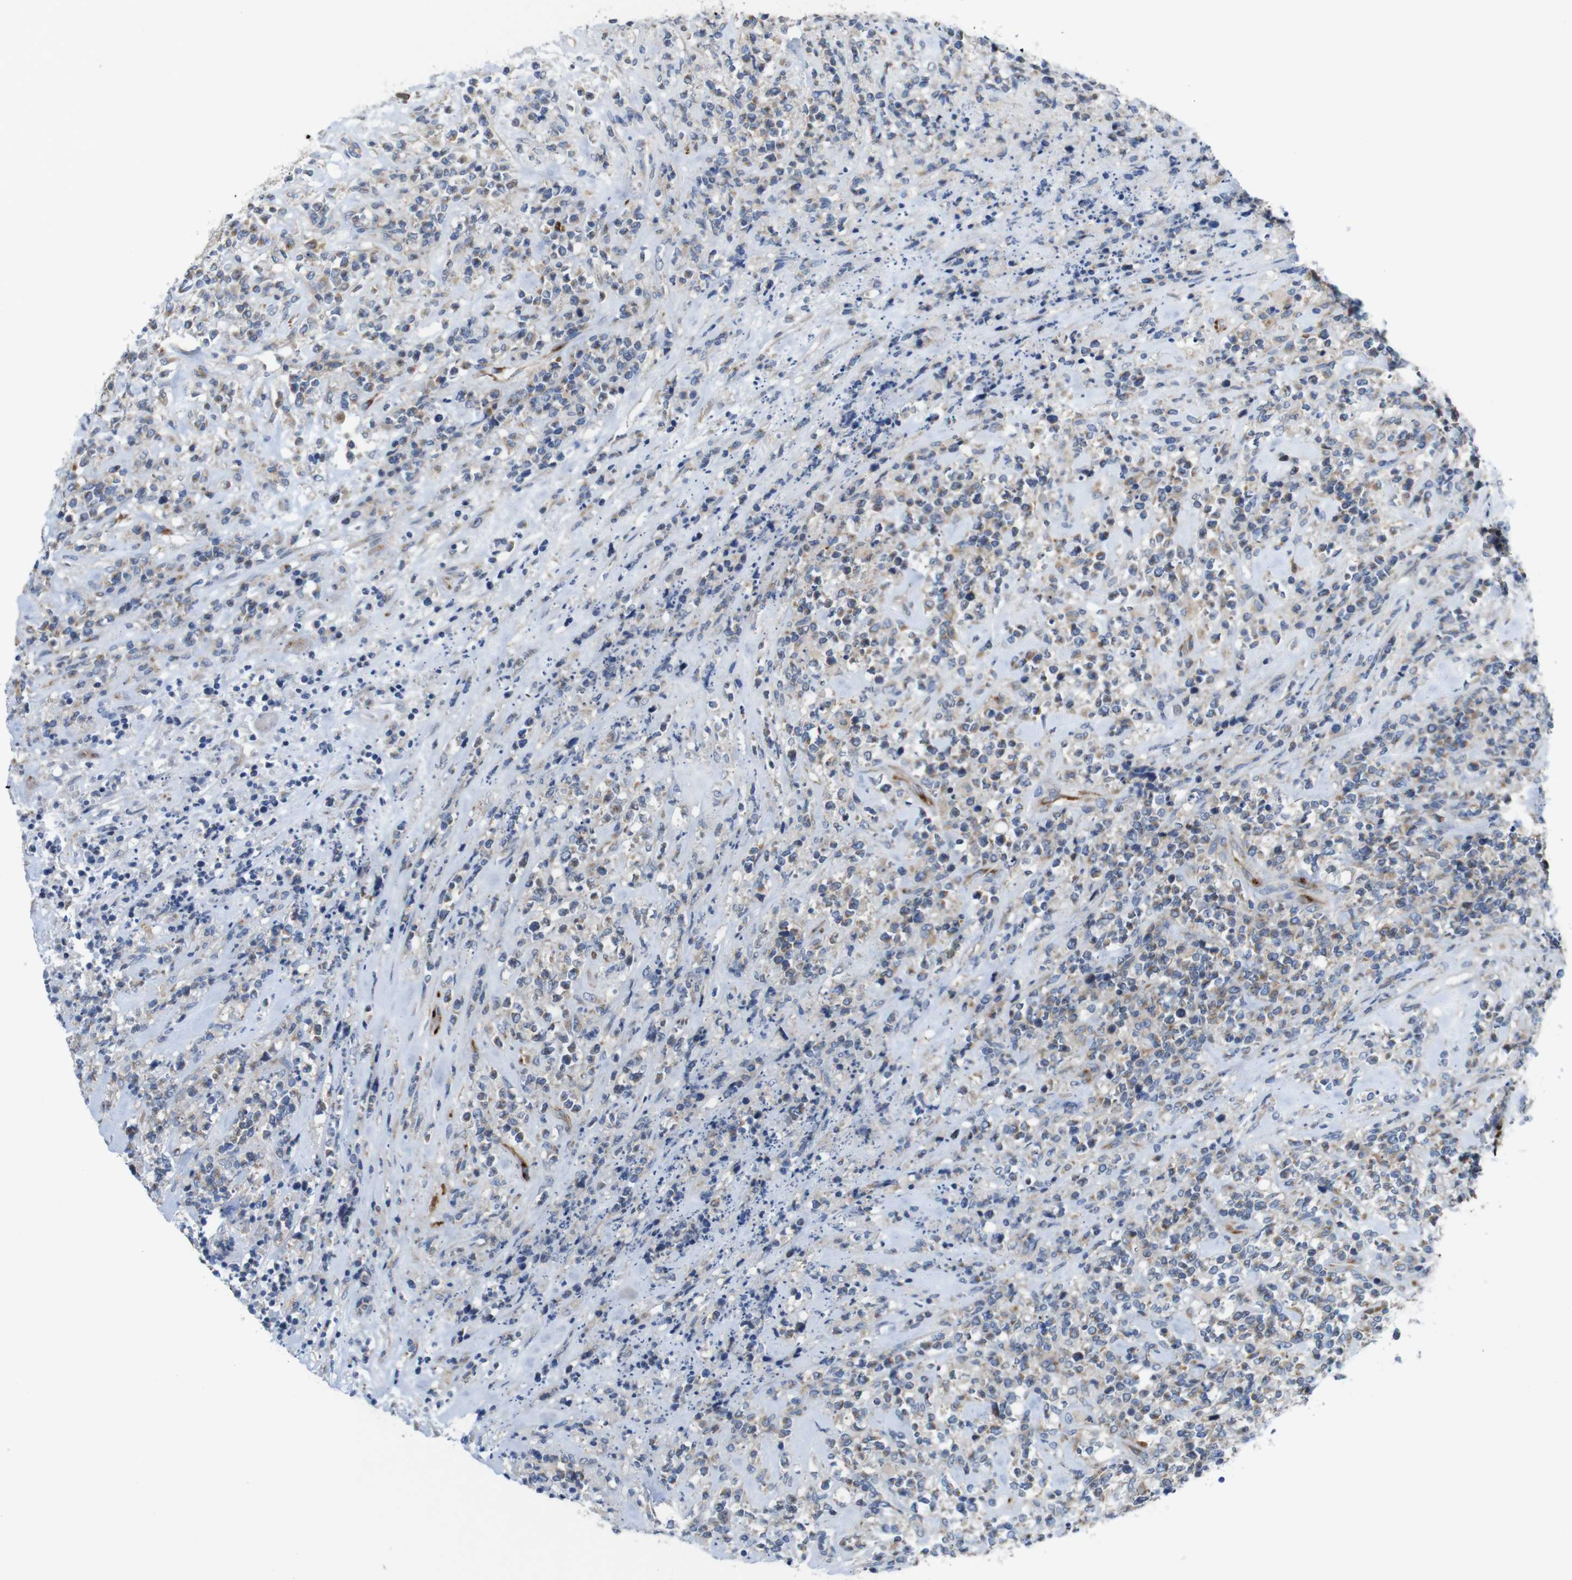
{"staining": {"intensity": "moderate", "quantity": "25%-75%", "location": "cytoplasmic/membranous"}, "tissue": "lymphoma", "cell_type": "Tumor cells", "image_type": "cancer", "snomed": [{"axis": "morphology", "description": "Malignant lymphoma, non-Hodgkin's type, High grade"}, {"axis": "topography", "description": "Soft tissue"}], "caption": "Immunohistochemical staining of malignant lymphoma, non-Hodgkin's type (high-grade) reveals medium levels of moderate cytoplasmic/membranous positivity in approximately 25%-75% of tumor cells.", "gene": "EFCAB14", "patient": {"sex": "male", "age": 18}}